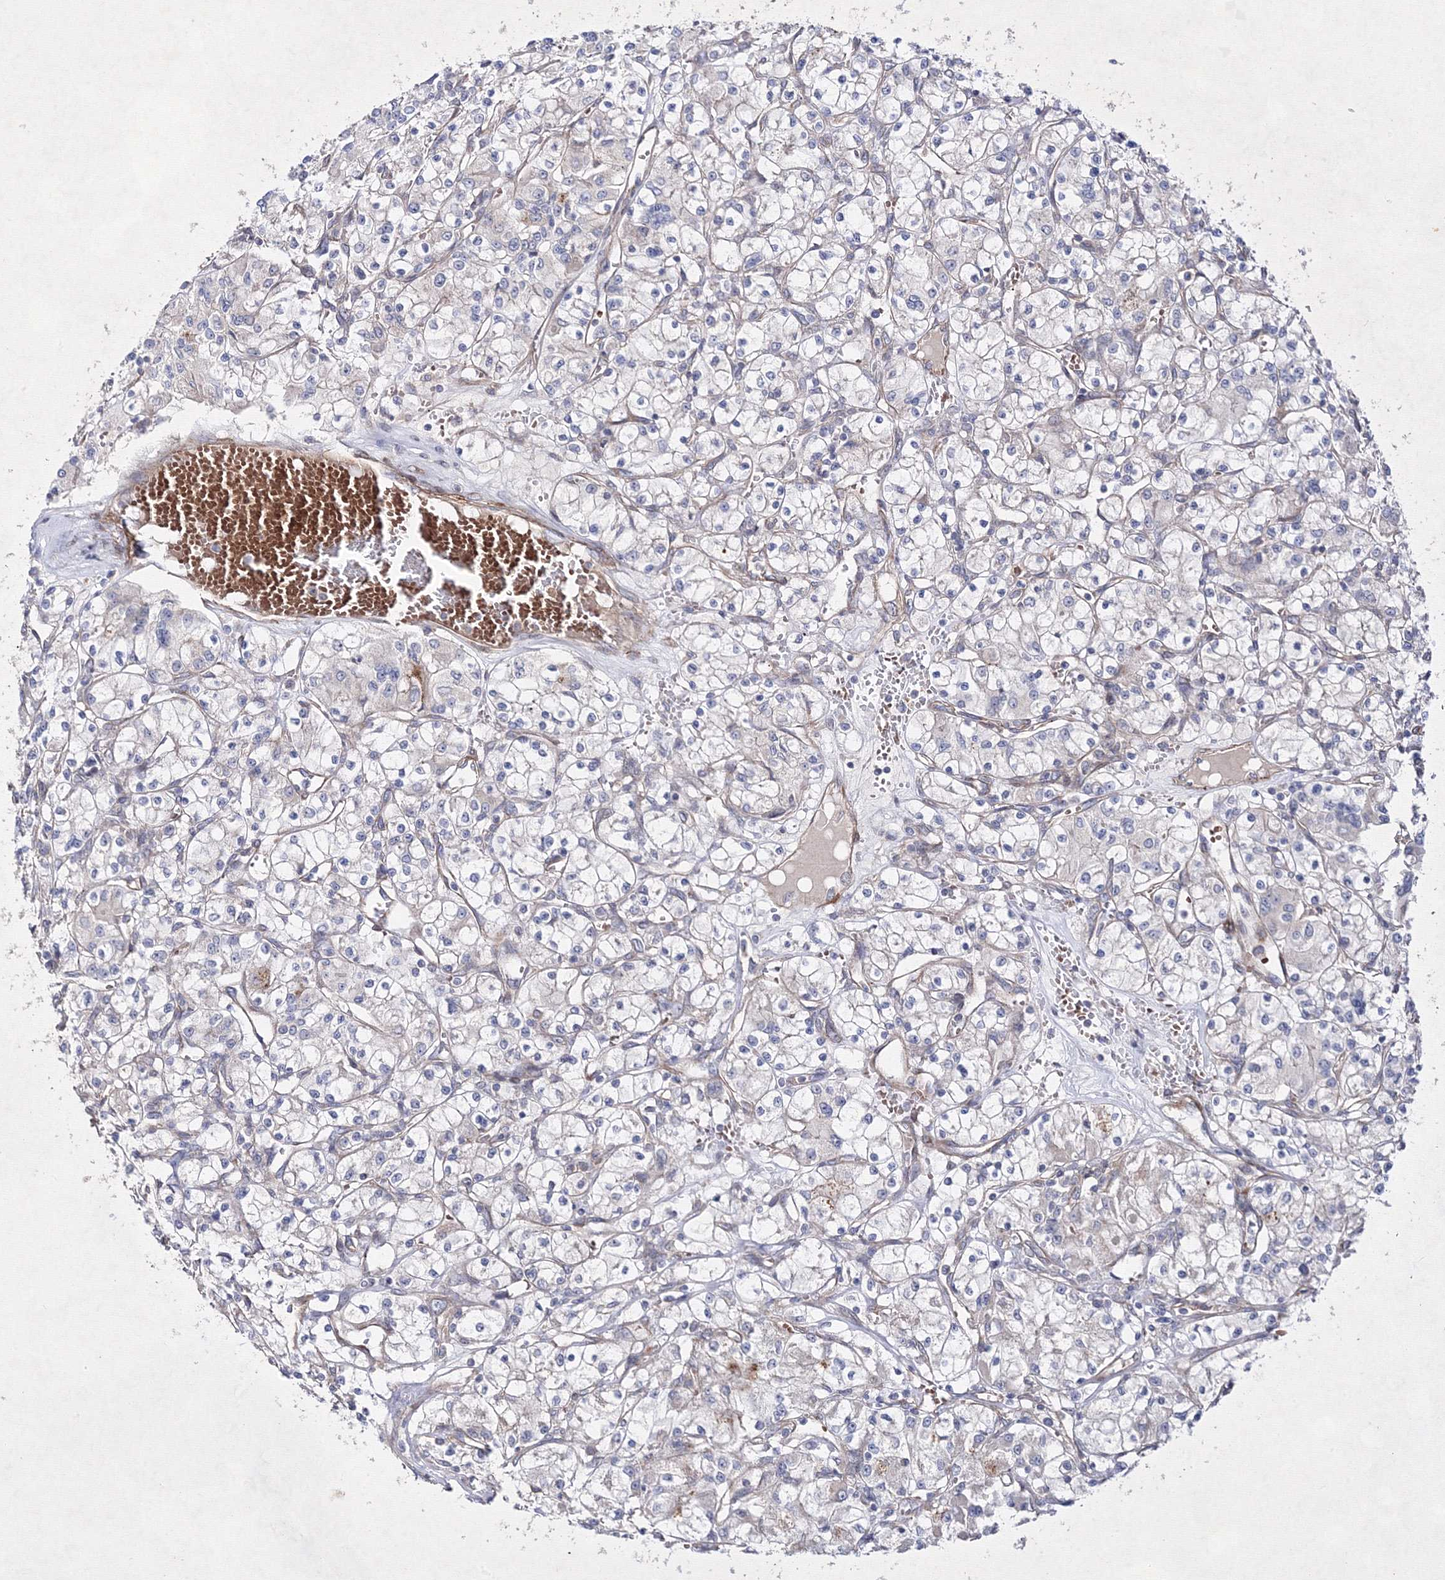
{"staining": {"intensity": "negative", "quantity": "none", "location": "none"}, "tissue": "renal cancer", "cell_type": "Tumor cells", "image_type": "cancer", "snomed": [{"axis": "morphology", "description": "Adenocarcinoma, NOS"}, {"axis": "topography", "description": "Kidney"}], "caption": "A photomicrograph of adenocarcinoma (renal) stained for a protein reveals no brown staining in tumor cells.", "gene": "GFM1", "patient": {"sex": "female", "age": 59}}